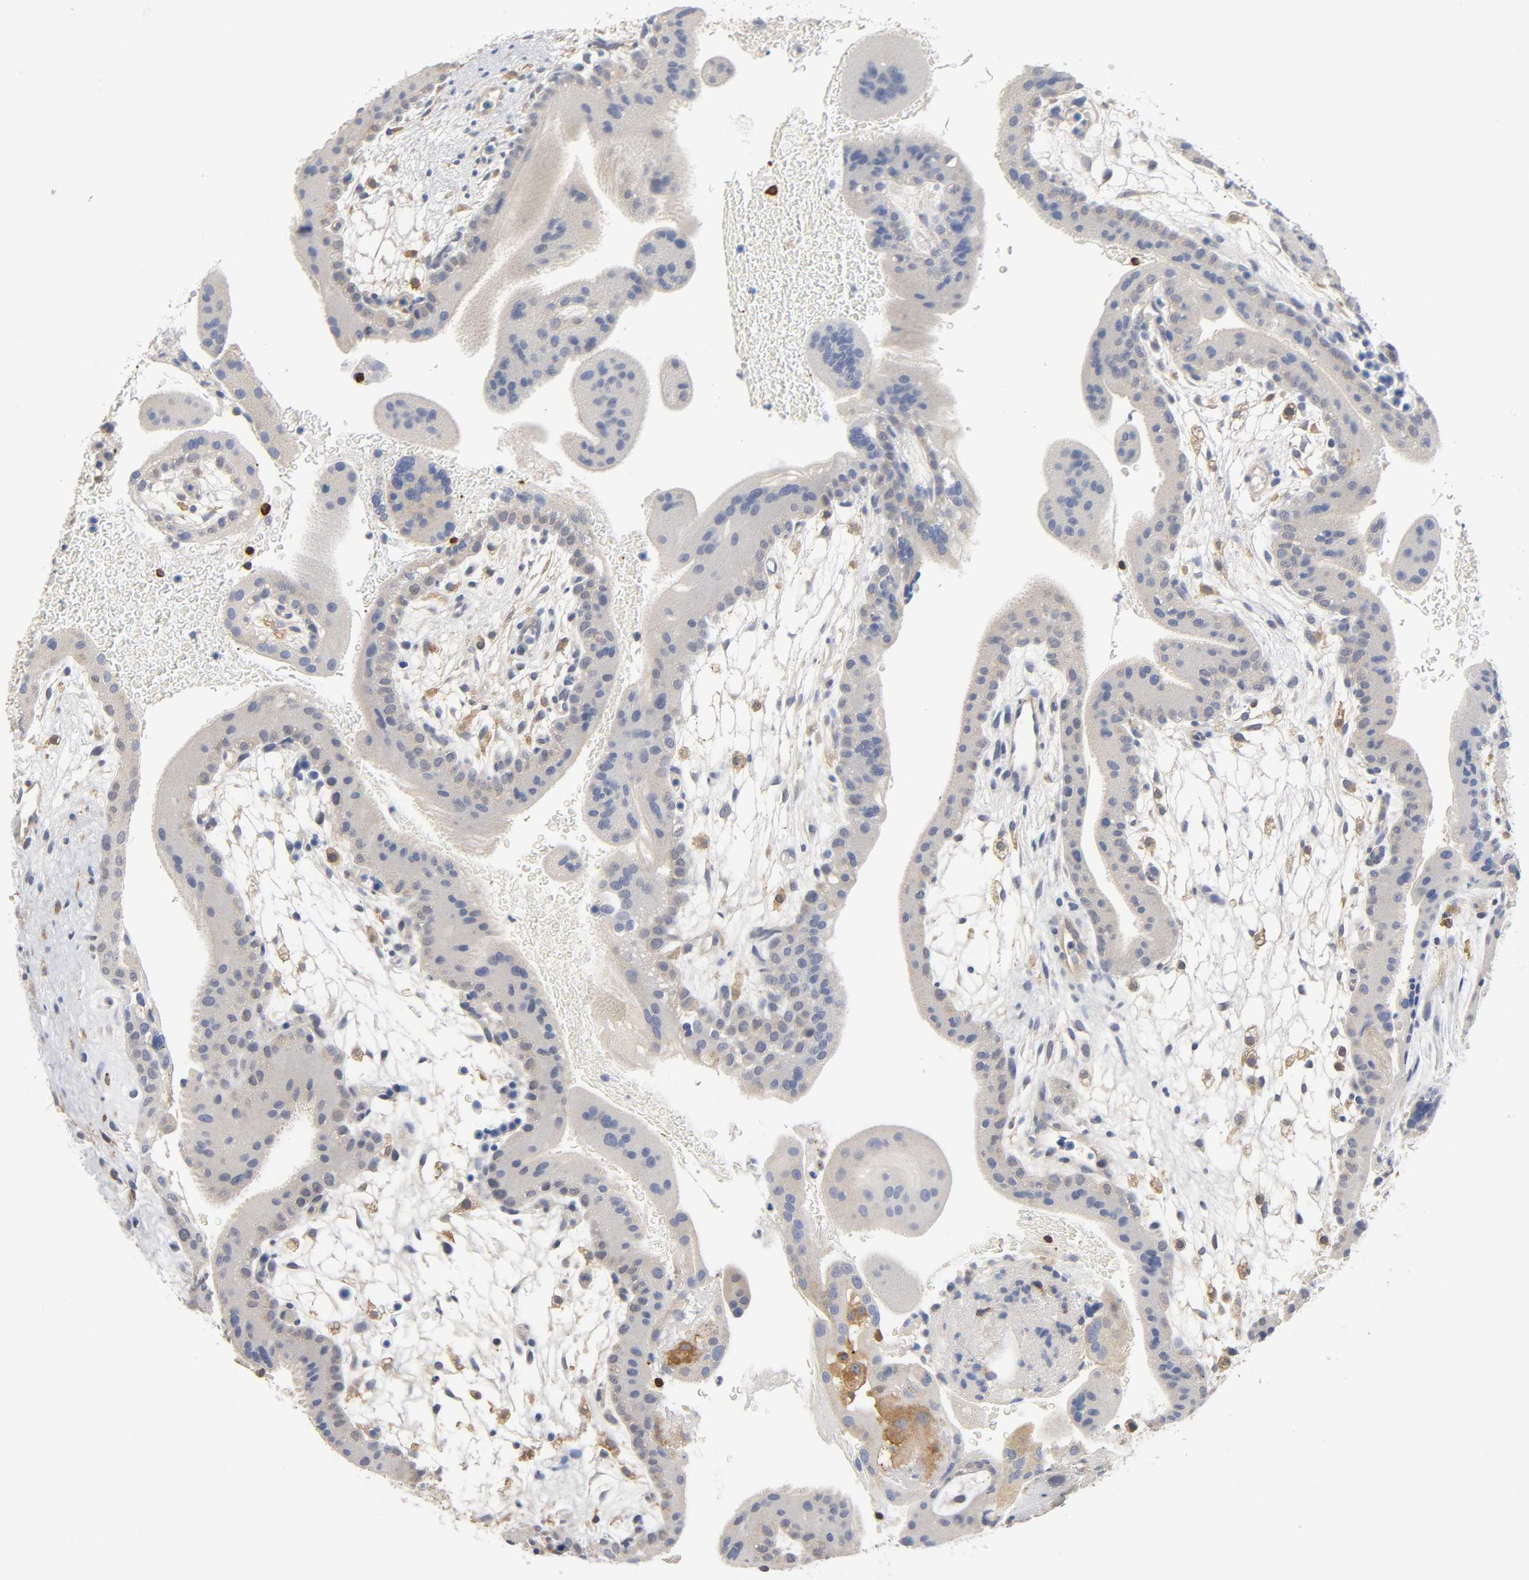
{"staining": {"intensity": "negative", "quantity": "none", "location": "none"}, "tissue": "placenta", "cell_type": "Decidual cells", "image_type": "normal", "snomed": [{"axis": "morphology", "description": "Normal tissue, NOS"}, {"axis": "topography", "description": "Placenta"}], "caption": "Immunohistochemical staining of benign placenta exhibits no significant positivity in decidual cells.", "gene": "UCKL1", "patient": {"sex": "female", "age": 19}}